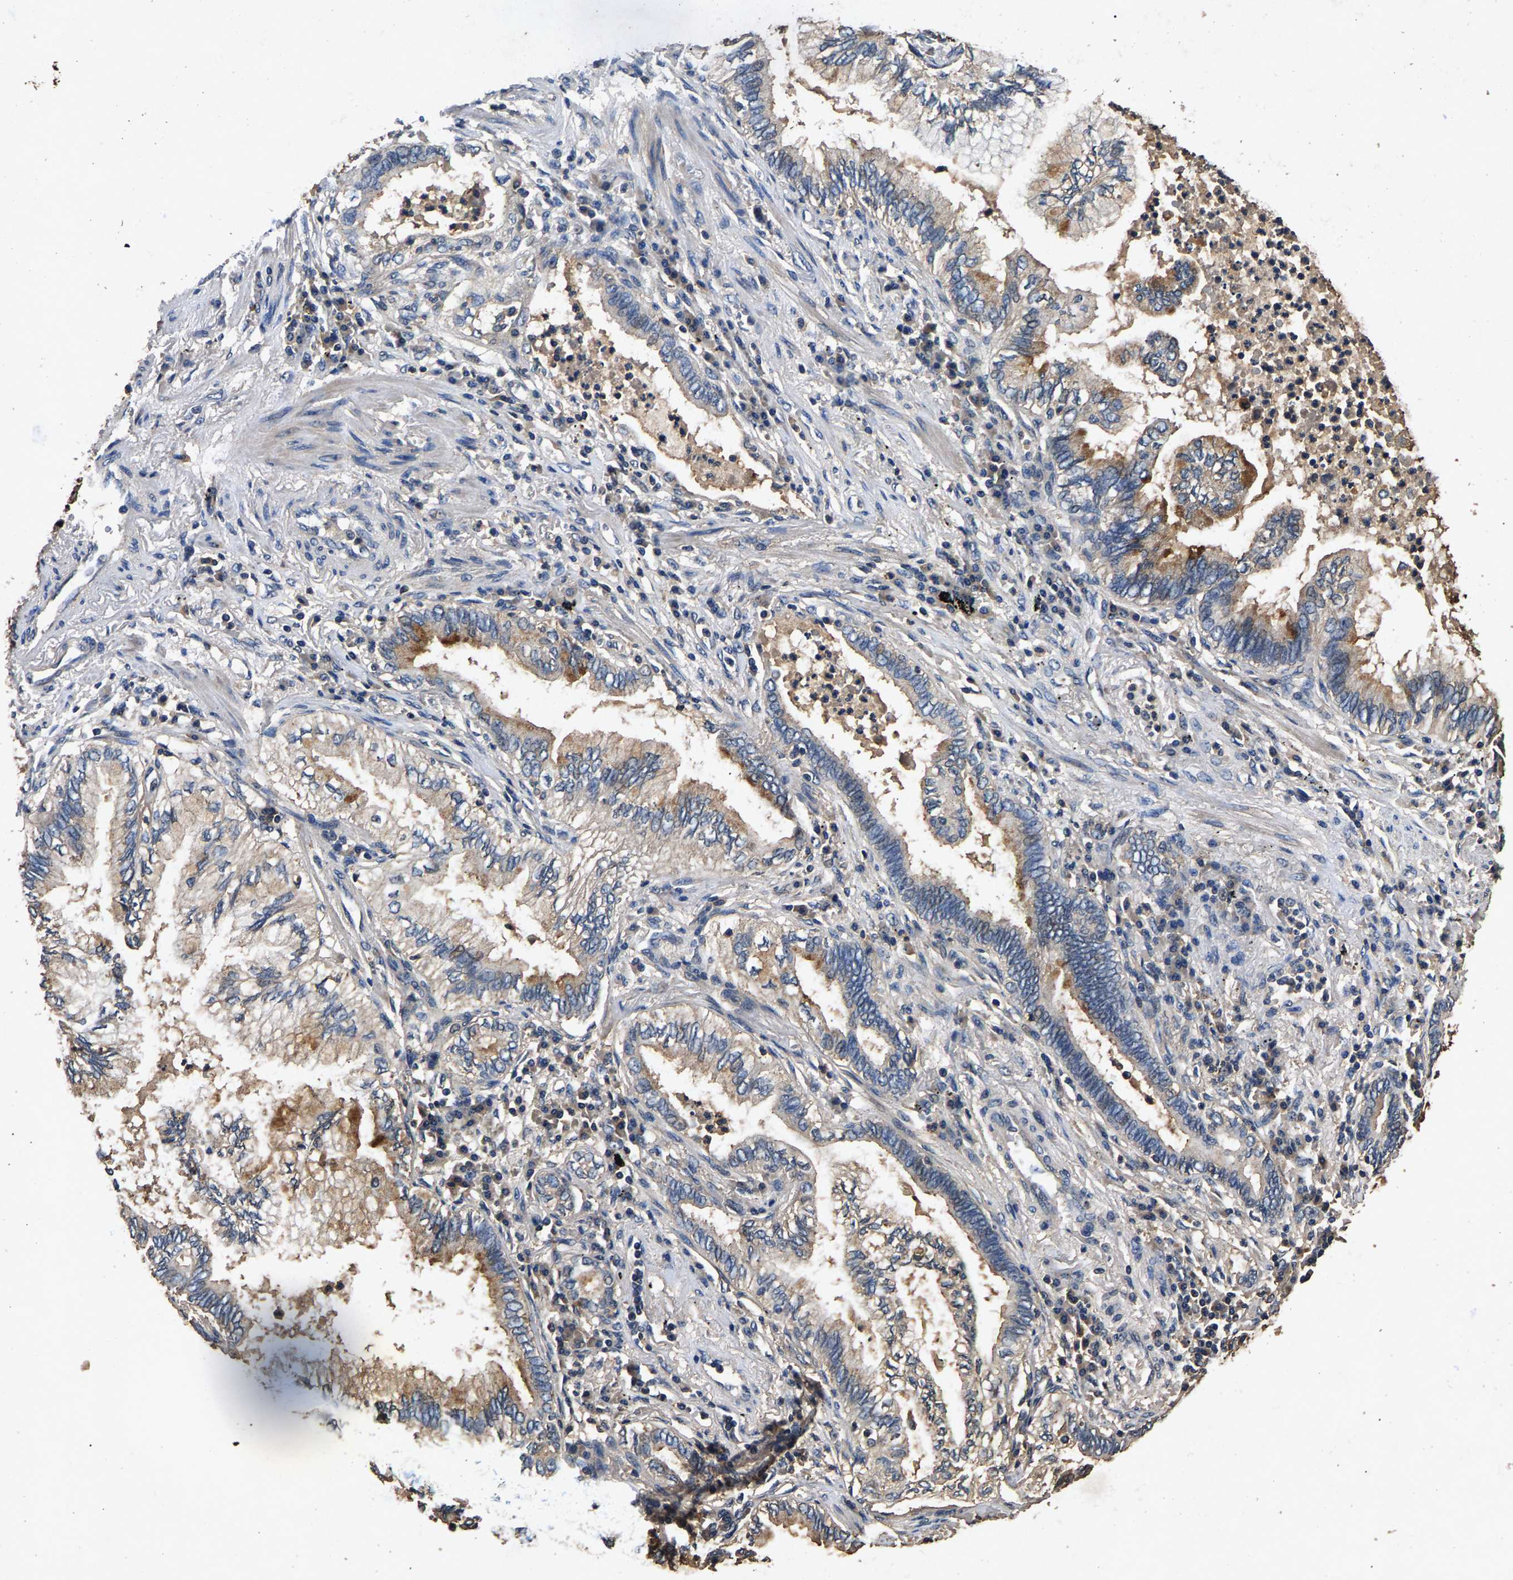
{"staining": {"intensity": "moderate", "quantity": "<25%", "location": "cytoplasmic/membranous"}, "tissue": "lung cancer", "cell_type": "Tumor cells", "image_type": "cancer", "snomed": [{"axis": "morphology", "description": "Normal tissue, NOS"}, {"axis": "morphology", "description": "Adenocarcinoma, NOS"}, {"axis": "topography", "description": "Bronchus"}, {"axis": "topography", "description": "Lung"}], "caption": "Immunohistochemical staining of lung adenocarcinoma exhibits moderate cytoplasmic/membranous protein positivity in approximately <25% of tumor cells.", "gene": "PPP1CC", "patient": {"sex": "female", "age": 70}}